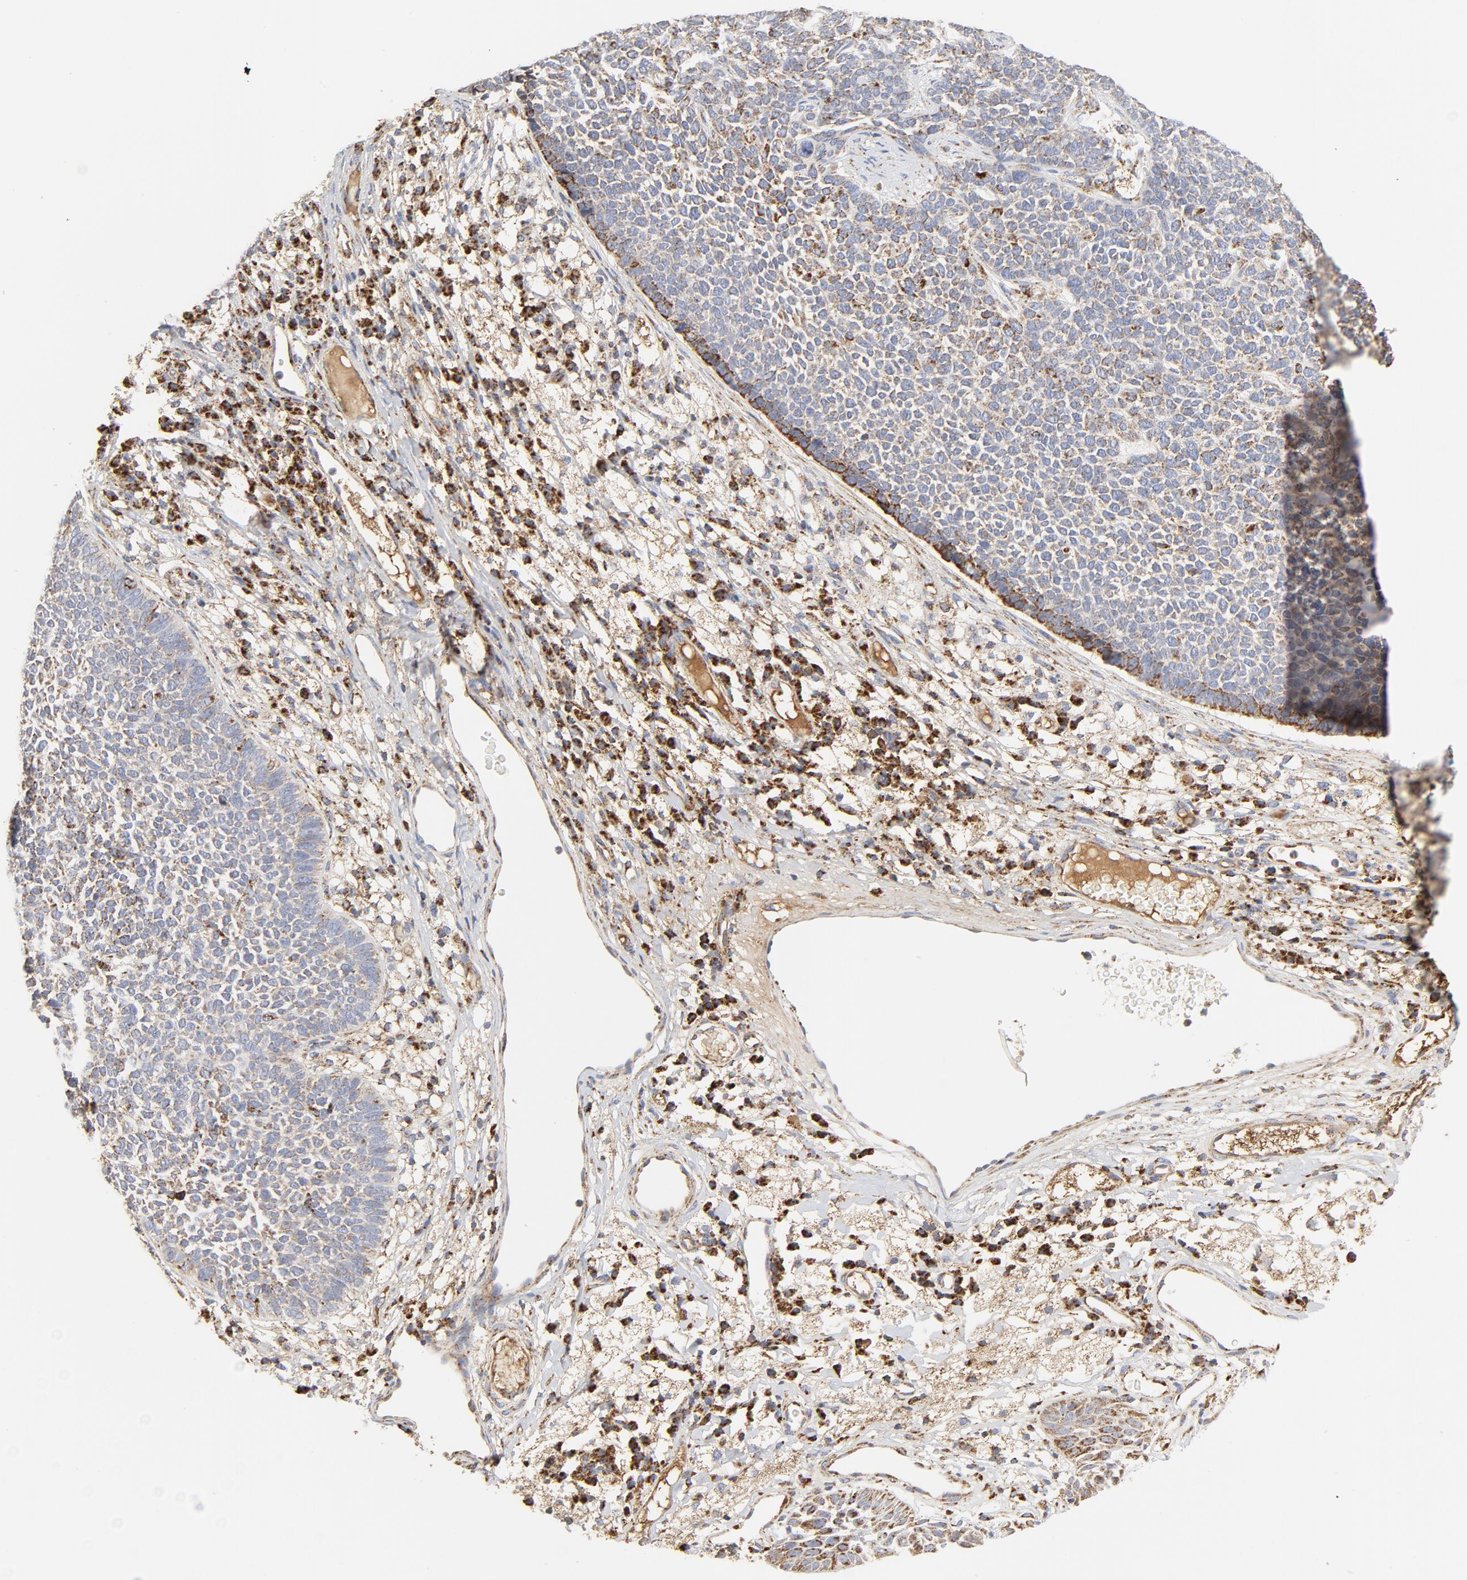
{"staining": {"intensity": "moderate", "quantity": "25%-75%", "location": "cytoplasmic/membranous"}, "tissue": "skin cancer", "cell_type": "Tumor cells", "image_type": "cancer", "snomed": [{"axis": "morphology", "description": "Basal cell carcinoma"}, {"axis": "topography", "description": "Skin"}], "caption": "A photomicrograph of skin cancer (basal cell carcinoma) stained for a protein exhibits moderate cytoplasmic/membranous brown staining in tumor cells.", "gene": "PCNX4", "patient": {"sex": "female", "age": 84}}